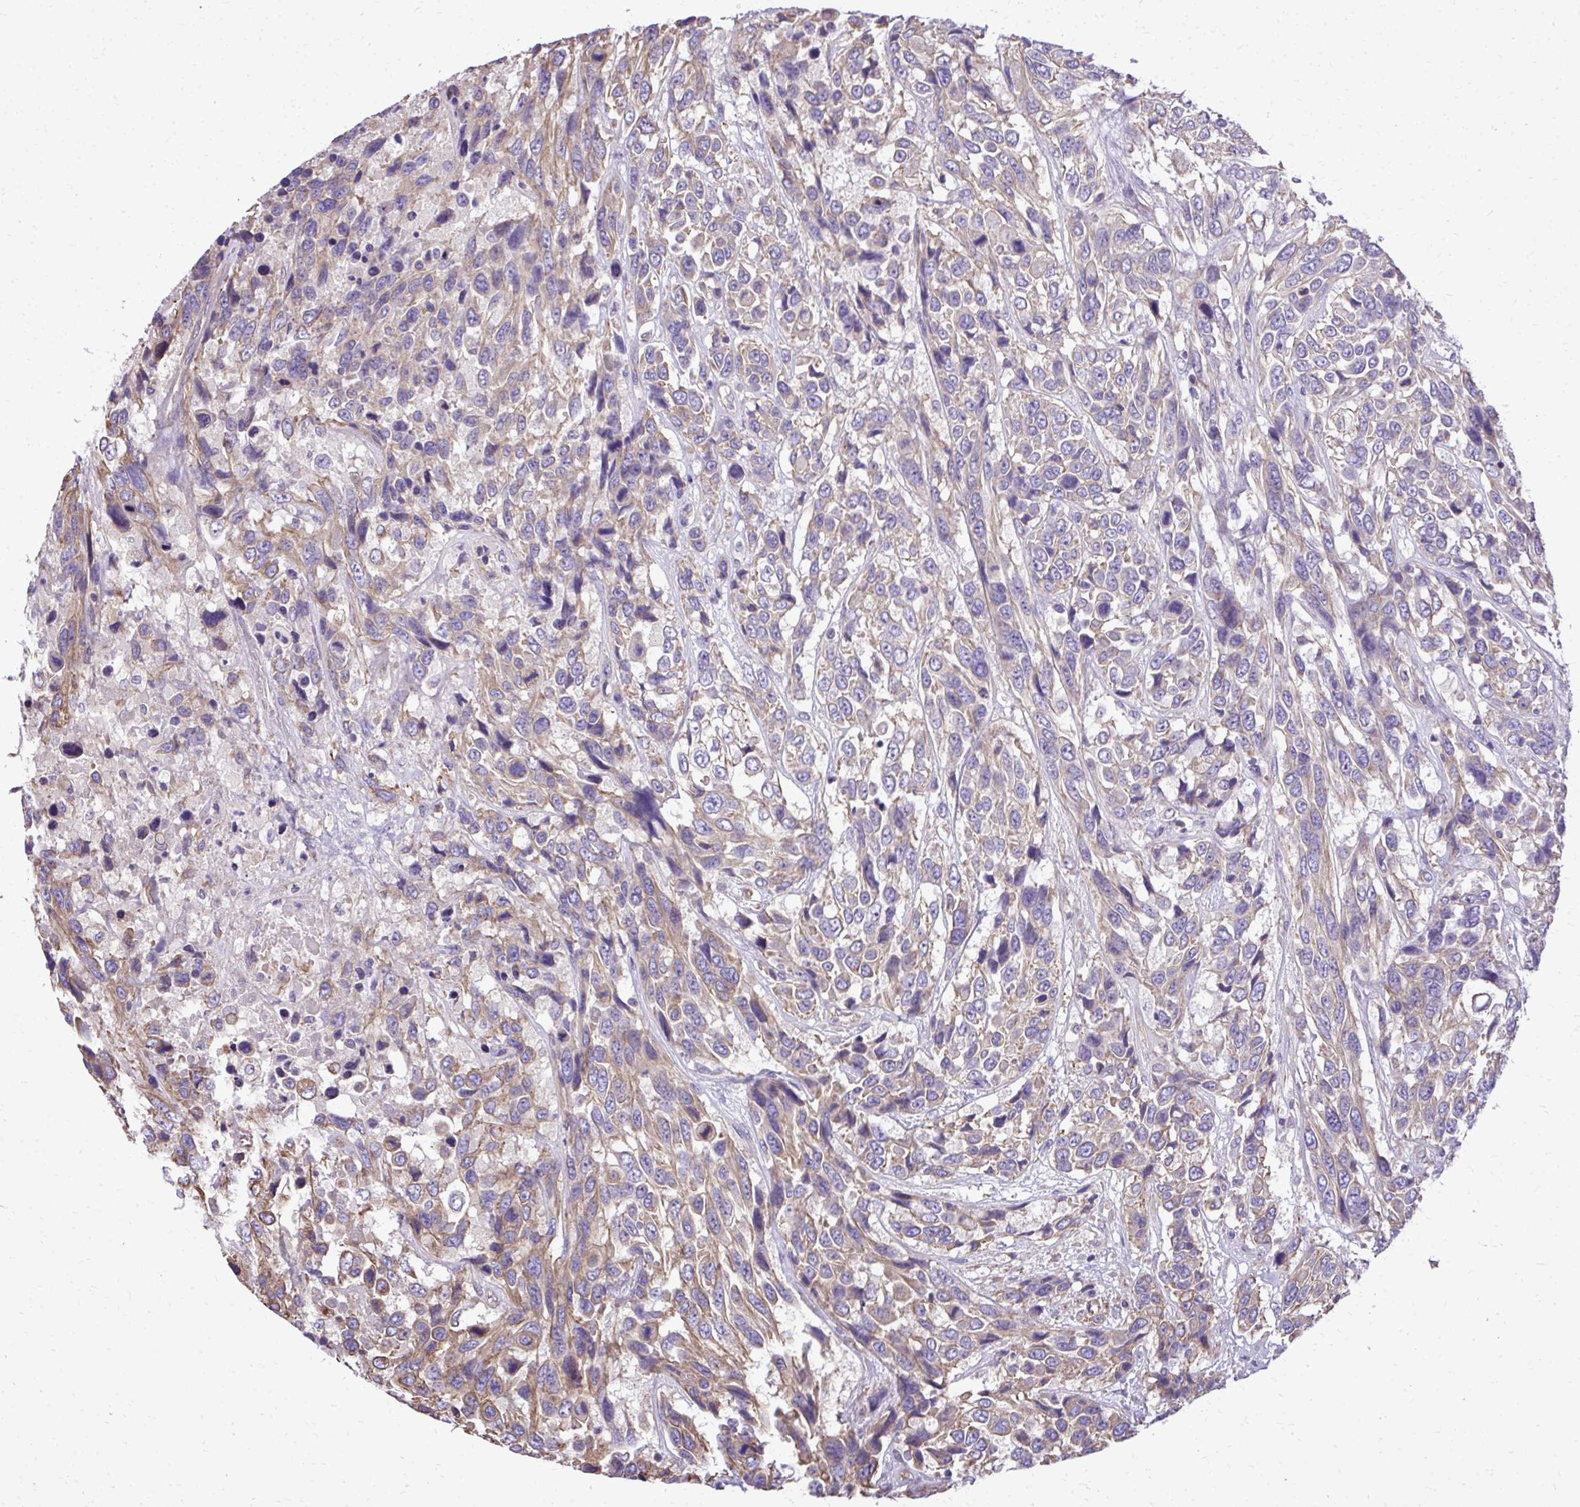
{"staining": {"intensity": "moderate", "quantity": "<25%", "location": "cytoplasmic/membranous"}, "tissue": "urothelial cancer", "cell_type": "Tumor cells", "image_type": "cancer", "snomed": [{"axis": "morphology", "description": "Urothelial carcinoma, High grade"}, {"axis": "topography", "description": "Urinary bladder"}], "caption": "A low amount of moderate cytoplasmic/membranous staining is identified in approximately <25% of tumor cells in urothelial cancer tissue.", "gene": "RUNDC3B", "patient": {"sex": "female", "age": 70}}